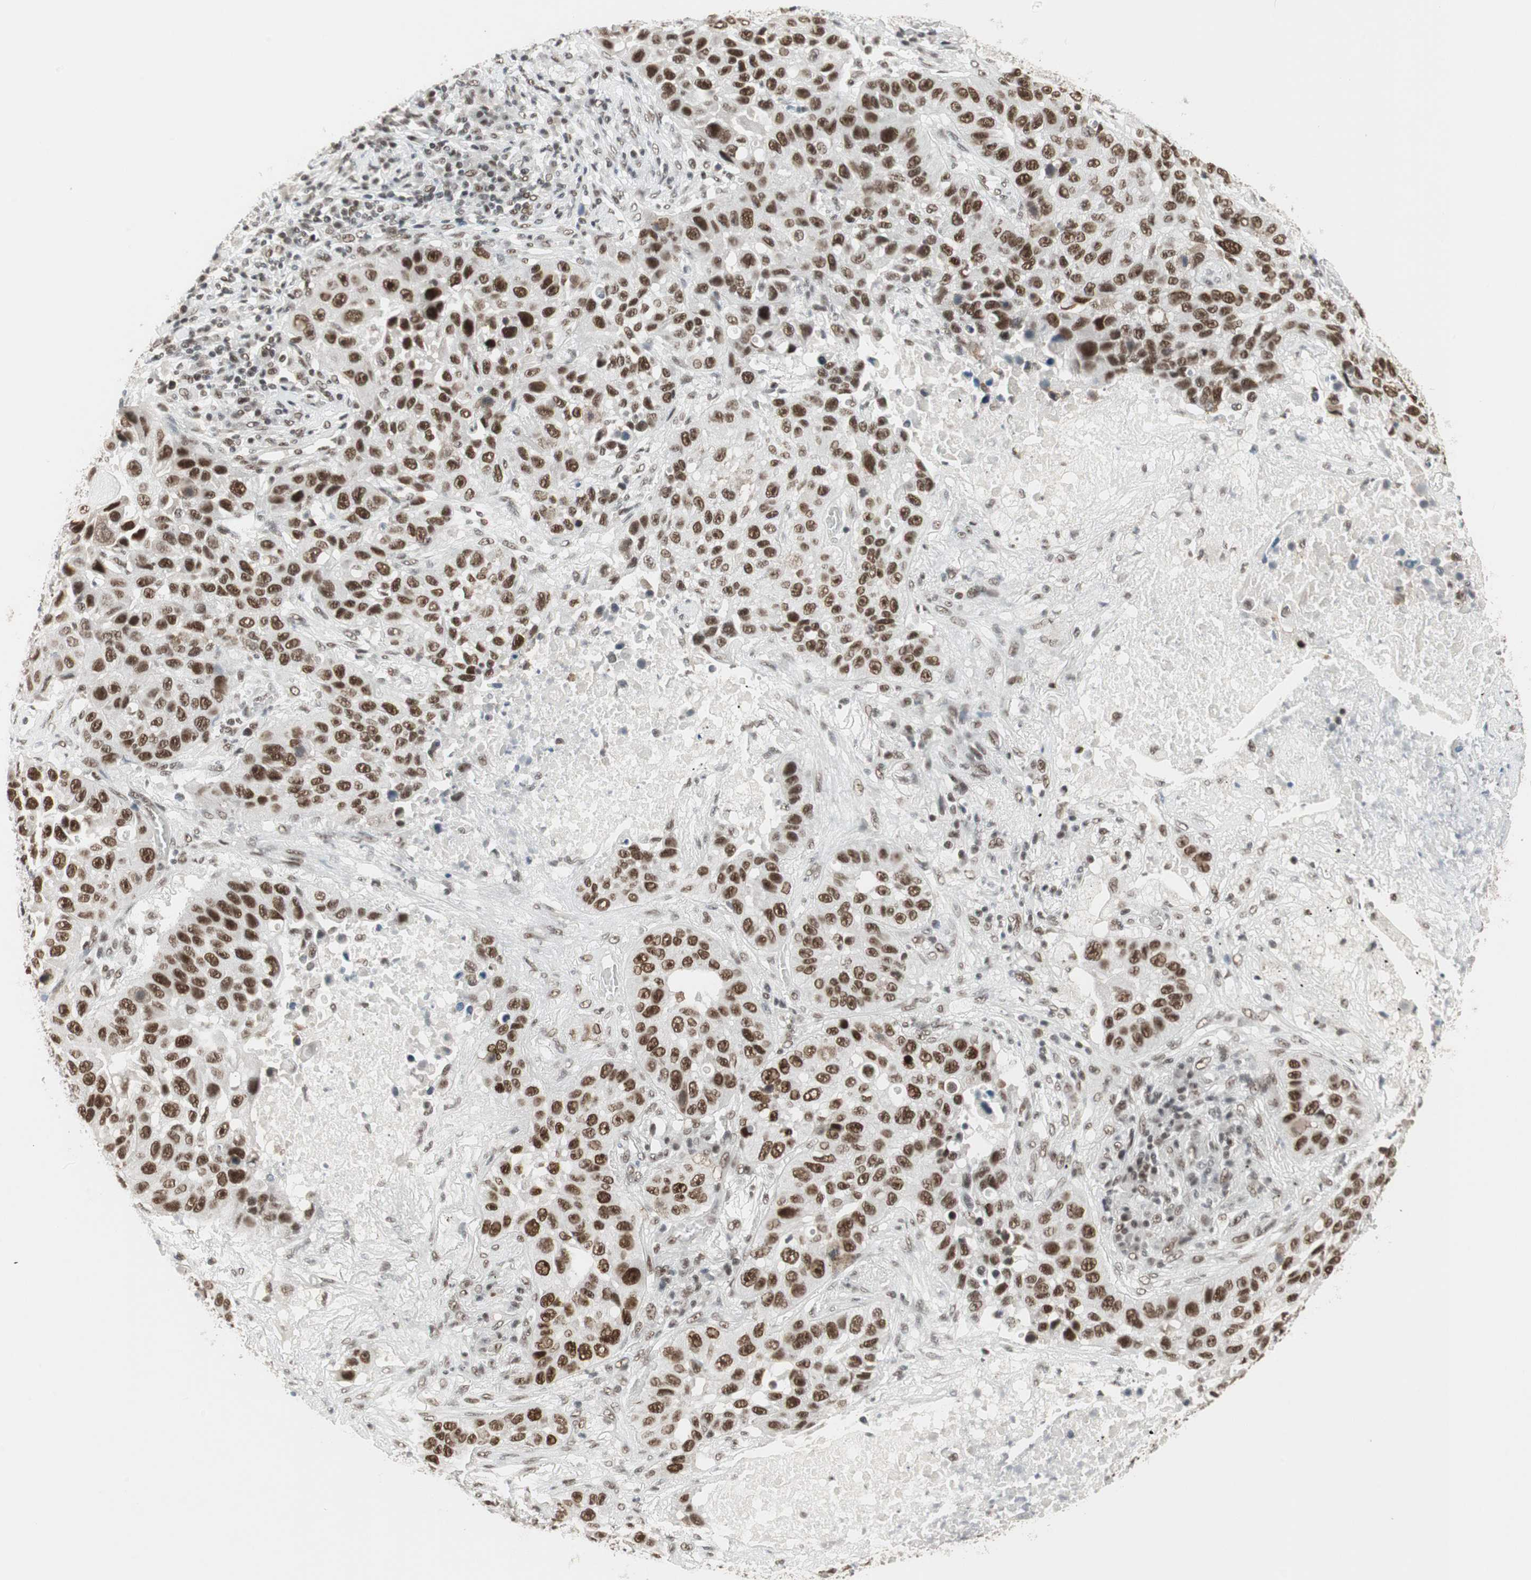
{"staining": {"intensity": "strong", "quantity": ">75%", "location": "nuclear"}, "tissue": "lung cancer", "cell_type": "Tumor cells", "image_type": "cancer", "snomed": [{"axis": "morphology", "description": "Squamous cell carcinoma, NOS"}, {"axis": "topography", "description": "Lung"}], "caption": "Protein positivity by IHC demonstrates strong nuclear staining in approximately >75% of tumor cells in lung squamous cell carcinoma. The protein is shown in brown color, while the nuclei are stained blue.", "gene": "RTF1", "patient": {"sex": "male", "age": 57}}